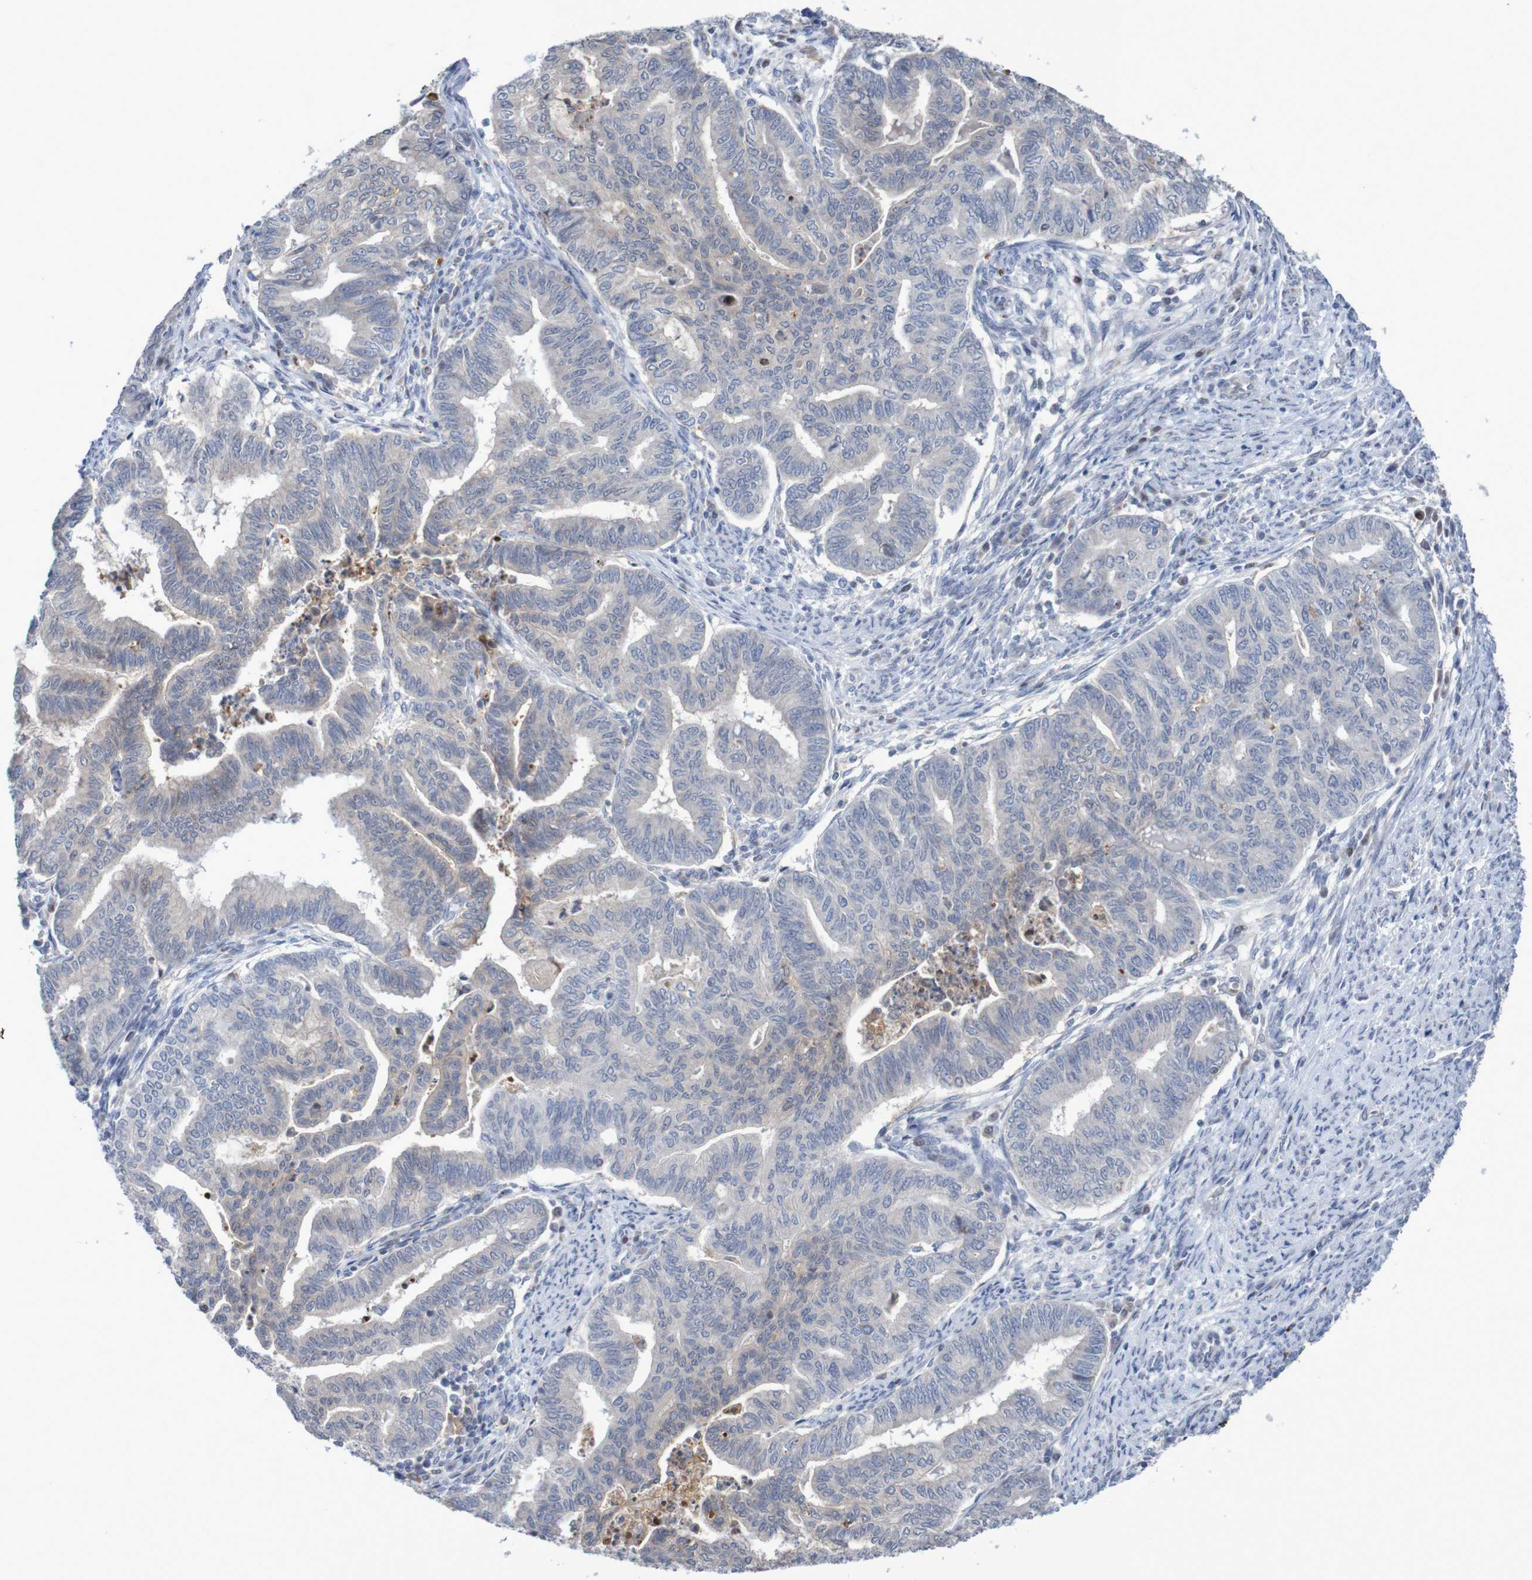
{"staining": {"intensity": "negative", "quantity": "none", "location": "none"}, "tissue": "endometrial cancer", "cell_type": "Tumor cells", "image_type": "cancer", "snomed": [{"axis": "morphology", "description": "Adenocarcinoma, NOS"}, {"axis": "topography", "description": "Endometrium"}], "caption": "Protein analysis of adenocarcinoma (endometrial) displays no significant staining in tumor cells.", "gene": "FBP2", "patient": {"sex": "female", "age": 79}}